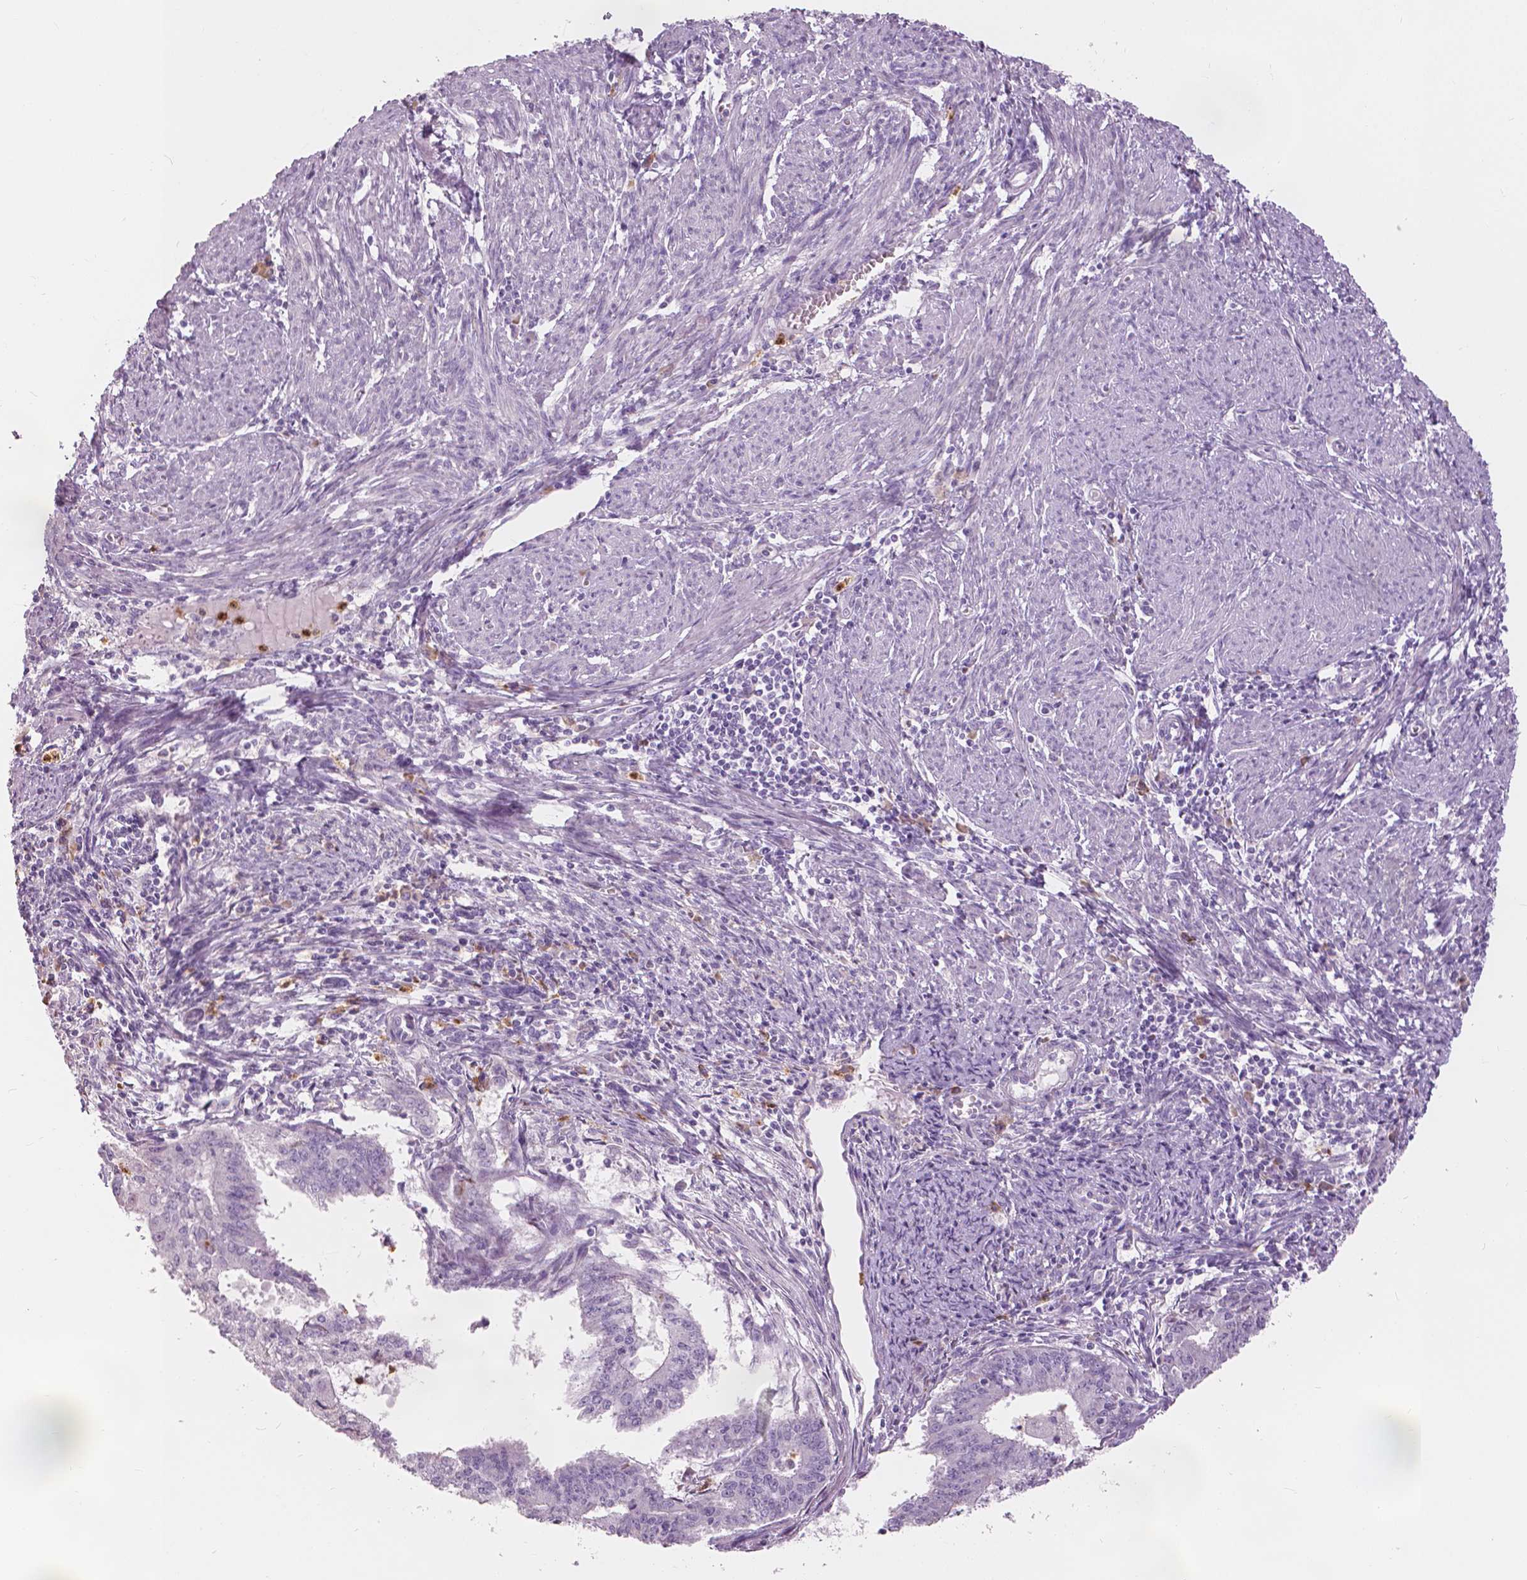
{"staining": {"intensity": "negative", "quantity": "none", "location": "none"}, "tissue": "endometrial cancer", "cell_type": "Tumor cells", "image_type": "cancer", "snomed": [{"axis": "morphology", "description": "Adenocarcinoma, NOS"}, {"axis": "topography", "description": "Endometrium"}], "caption": "Immunohistochemistry micrograph of endometrial cancer stained for a protein (brown), which displays no positivity in tumor cells. (DAB (3,3'-diaminobenzidine) immunohistochemistry visualized using brightfield microscopy, high magnification).", "gene": "CXCR2", "patient": {"sex": "female", "age": 61}}